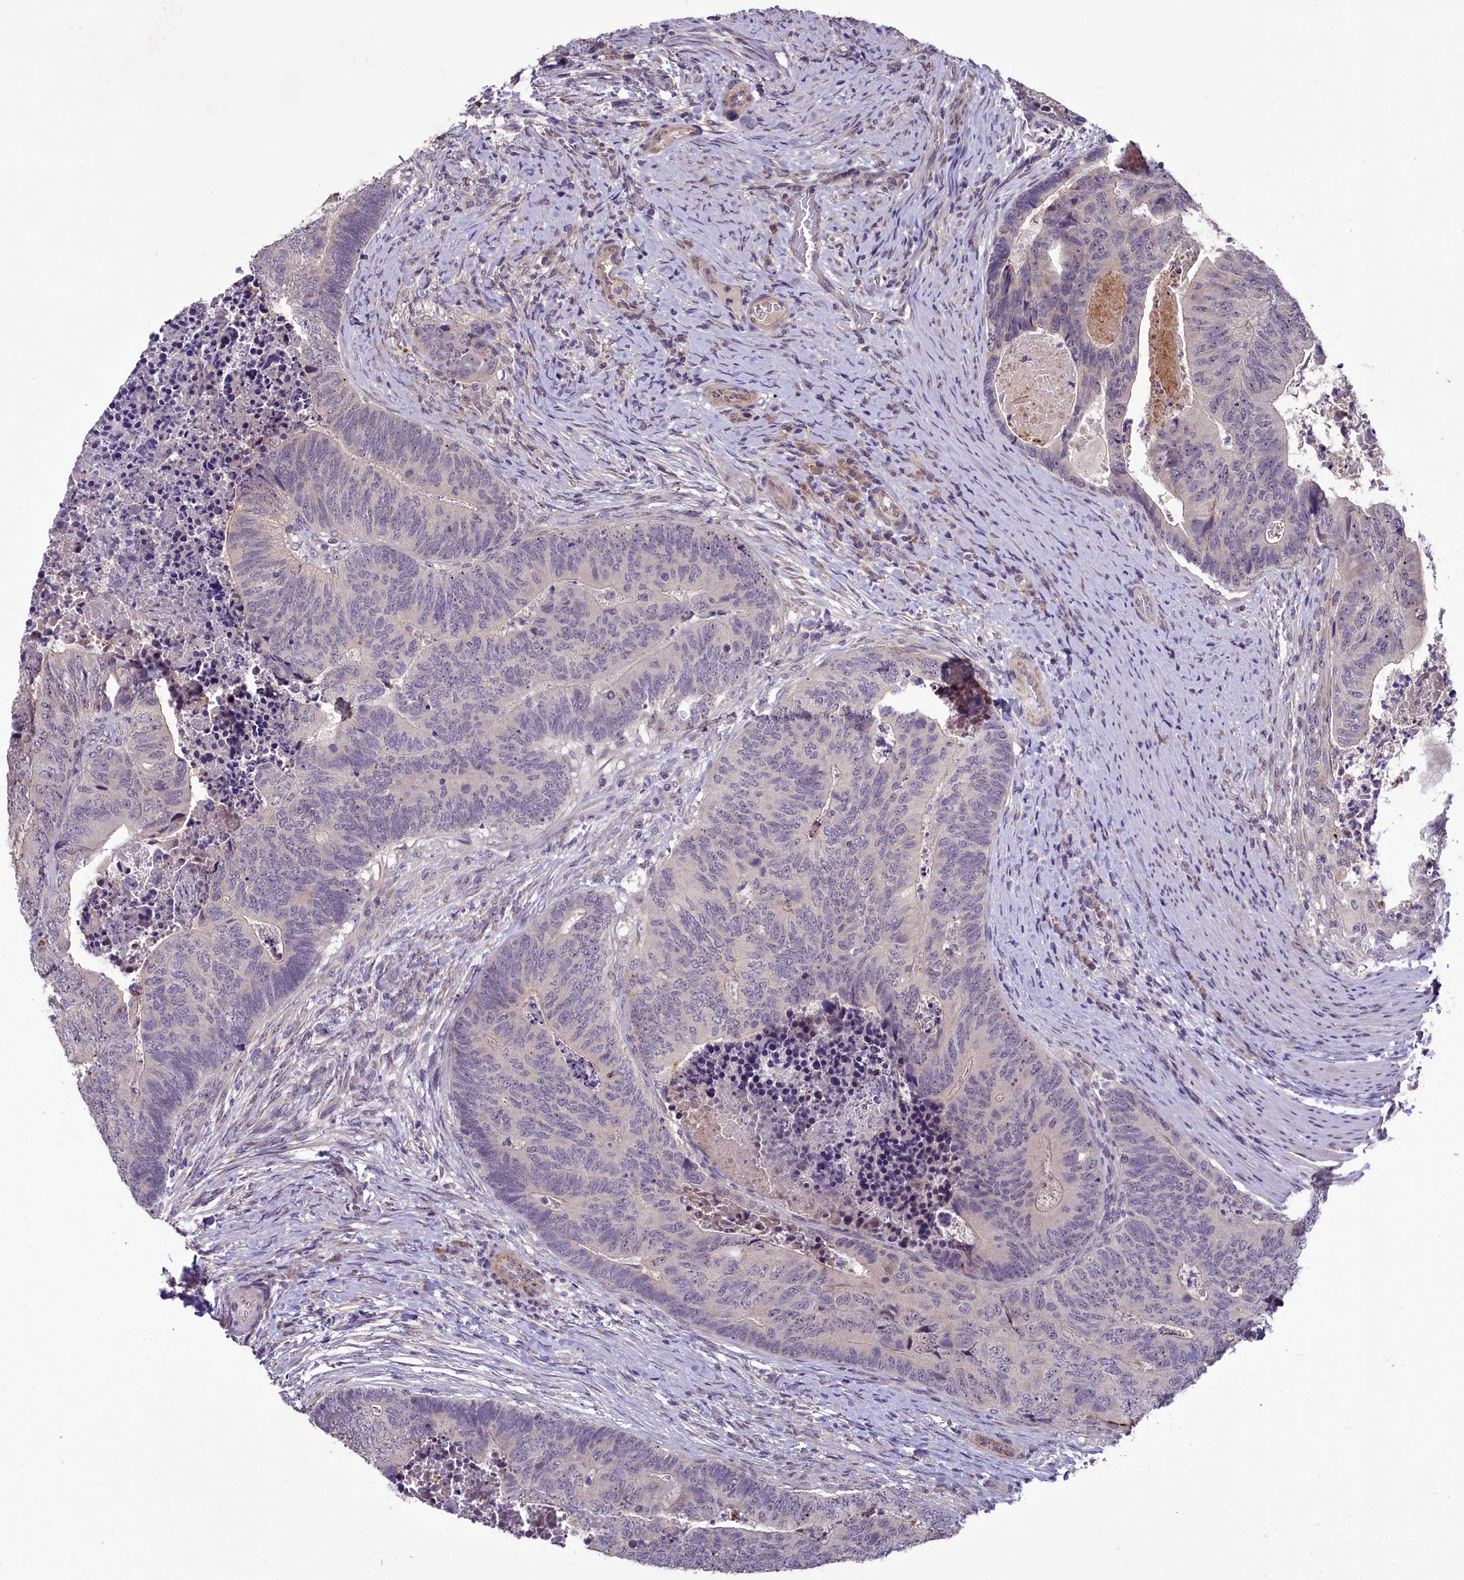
{"staining": {"intensity": "negative", "quantity": "none", "location": "none"}, "tissue": "colorectal cancer", "cell_type": "Tumor cells", "image_type": "cancer", "snomed": [{"axis": "morphology", "description": "Adenocarcinoma, NOS"}, {"axis": "topography", "description": "Colon"}], "caption": "Human colorectal cancer (adenocarcinoma) stained for a protein using immunohistochemistry (IHC) shows no positivity in tumor cells.", "gene": "ZNF333", "patient": {"sex": "female", "age": 67}}